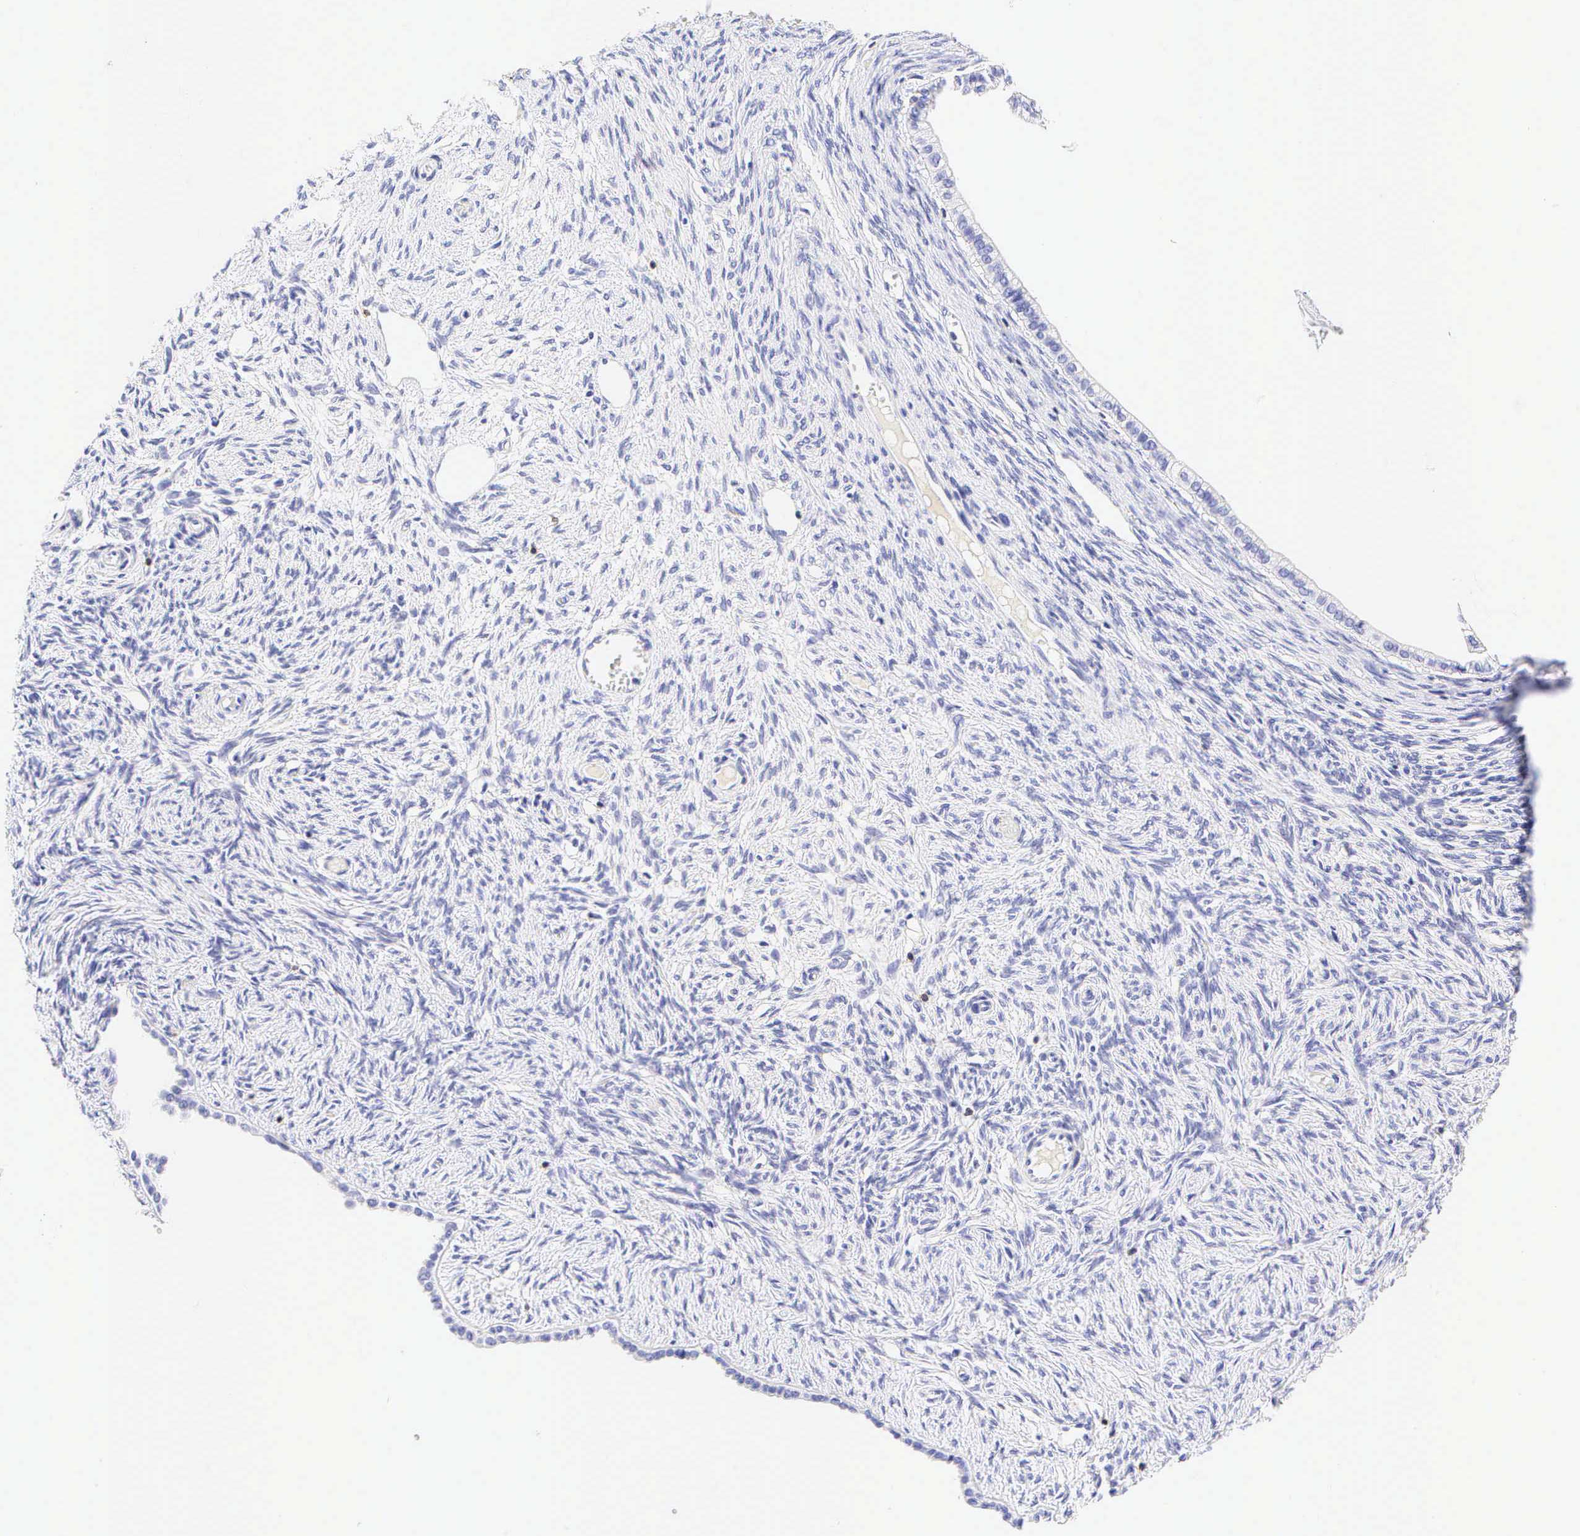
{"staining": {"intensity": "negative", "quantity": "none", "location": "none"}, "tissue": "ovarian cancer", "cell_type": "Tumor cells", "image_type": "cancer", "snomed": [{"axis": "morphology", "description": "Cystadenocarcinoma, mucinous, NOS"}, {"axis": "topography", "description": "Ovary"}], "caption": "Immunohistochemical staining of ovarian cancer exhibits no significant staining in tumor cells. (IHC, brightfield microscopy, high magnification).", "gene": "CD3E", "patient": {"sex": "female", "age": 57}}